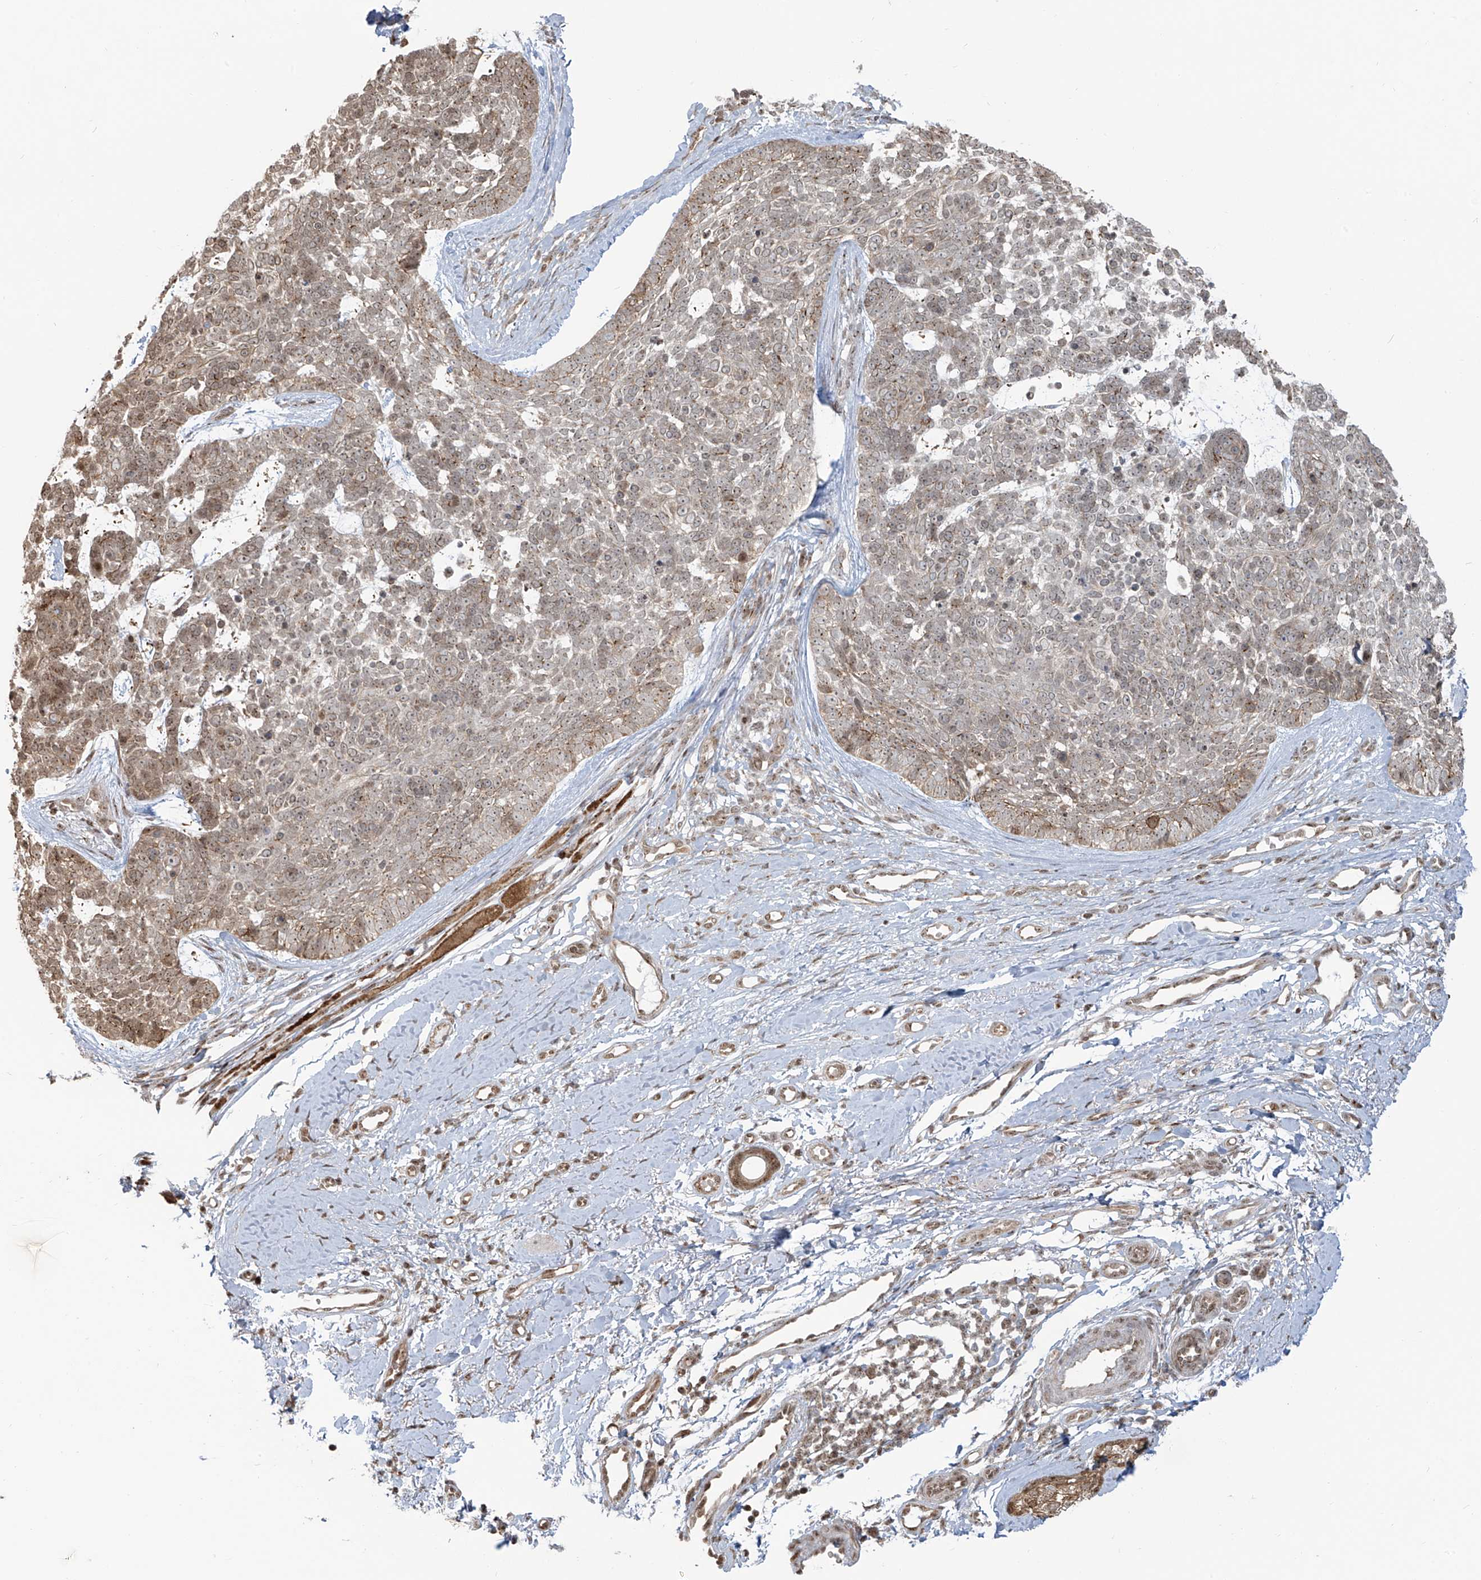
{"staining": {"intensity": "weak", "quantity": "25%-75%", "location": "nuclear"}, "tissue": "skin cancer", "cell_type": "Tumor cells", "image_type": "cancer", "snomed": [{"axis": "morphology", "description": "Basal cell carcinoma"}, {"axis": "topography", "description": "Skin"}], "caption": "Skin basal cell carcinoma stained with a brown dye displays weak nuclear positive expression in approximately 25%-75% of tumor cells.", "gene": "VMP1", "patient": {"sex": "female", "age": 81}}